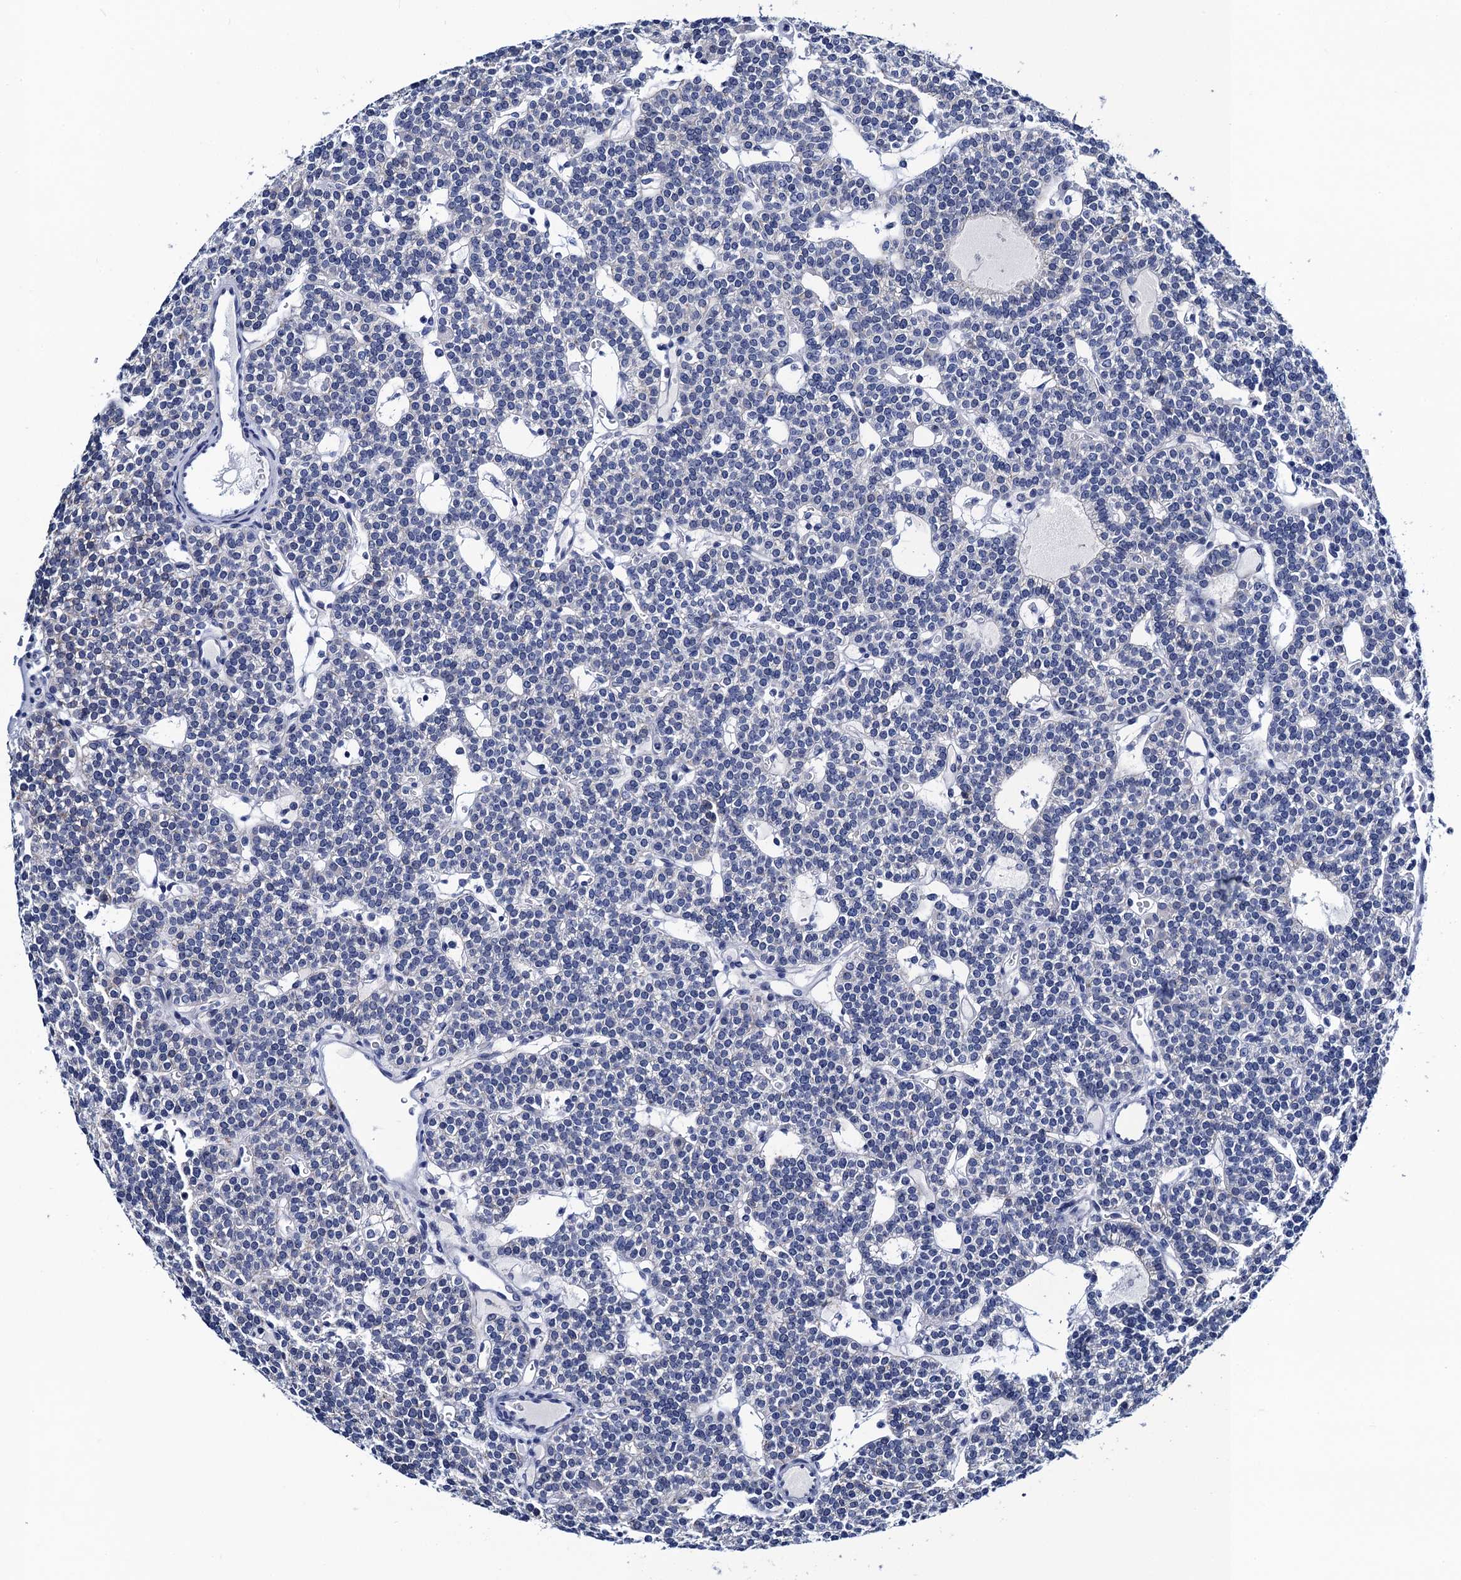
{"staining": {"intensity": "negative", "quantity": "none", "location": "none"}, "tissue": "parathyroid gland", "cell_type": "Glandular cells", "image_type": "normal", "snomed": [{"axis": "morphology", "description": "Normal tissue, NOS"}, {"axis": "topography", "description": "Parathyroid gland"}], "caption": "Image shows no significant protein positivity in glandular cells of benign parathyroid gland.", "gene": "SLC7A10", "patient": {"sex": "male", "age": 83}}